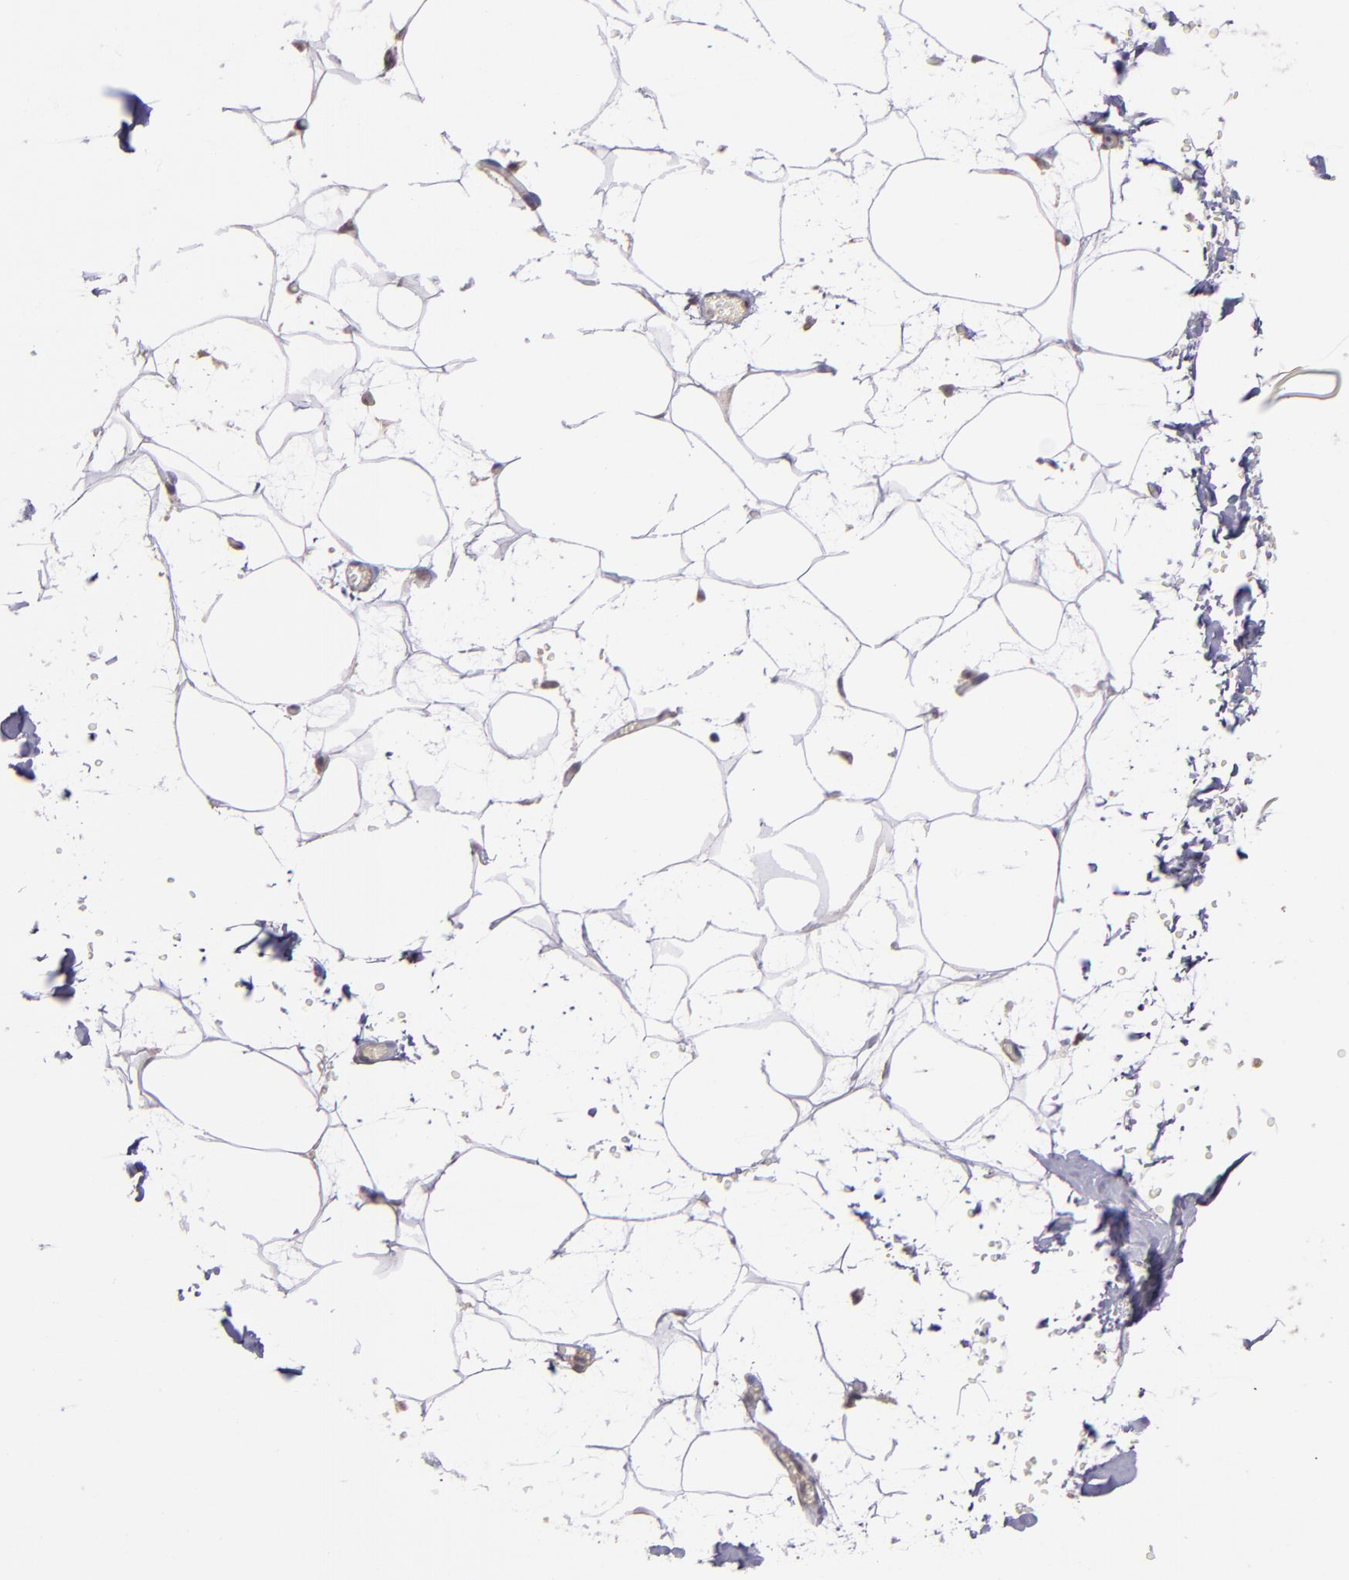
{"staining": {"intensity": "weak", "quantity": ">75%", "location": "cytoplasmic/membranous"}, "tissue": "adipose tissue", "cell_type": "Adipocytes", "image_type": "normal", "snomed": [{"axis": "morphology", "description": "Normal tissue, NOS"}, {"axis": "topography", "description": "Soft tissue"}], "caption": "Immunohistochemical staining of unremarkable adipose tissue reveals weak cytoplasmic/membranous protein staining in approximately >75% of adipocytes. Using DAB (3,3'-diaminobenzidine) (brown) and hematoxylin (blue) stains, captured at high magnification using brightfield microscopy.", "gene": "TAF7L", "patient": {"sex": "male", "age": 72}}